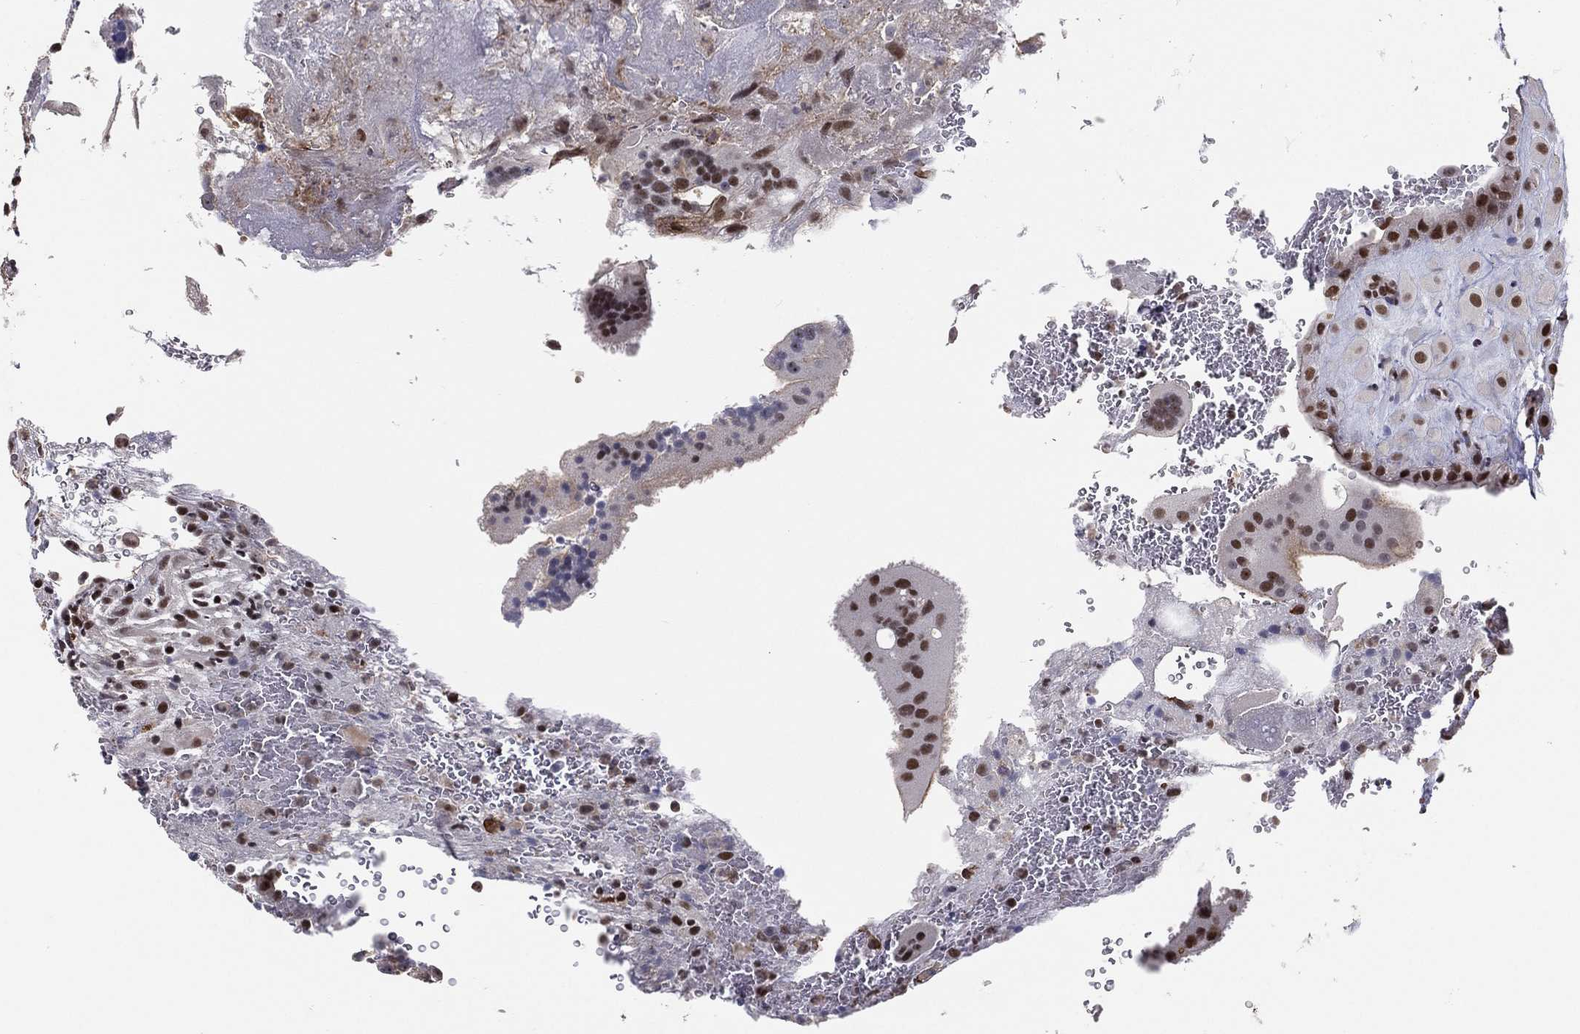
{"staining": {"intensity": "moderate", "quantity": ">75%", "location": "nuclear"}, "tissue": "placenta", "cell_type": "Decidual cells", "image_type": "normal", "snomed": [{"axis": "morphology", "description": "Normal tissue, NOS"}, {"axis": "topography", "description": "Placenta"}], "caption": "Placenta stained with immunohistochemistry (IHC) reveals moderate nuclear expression in approximately >75% of decidual cells.", "gene": "GPALPP1", "patient": {"sex": "female", "age": 19}}